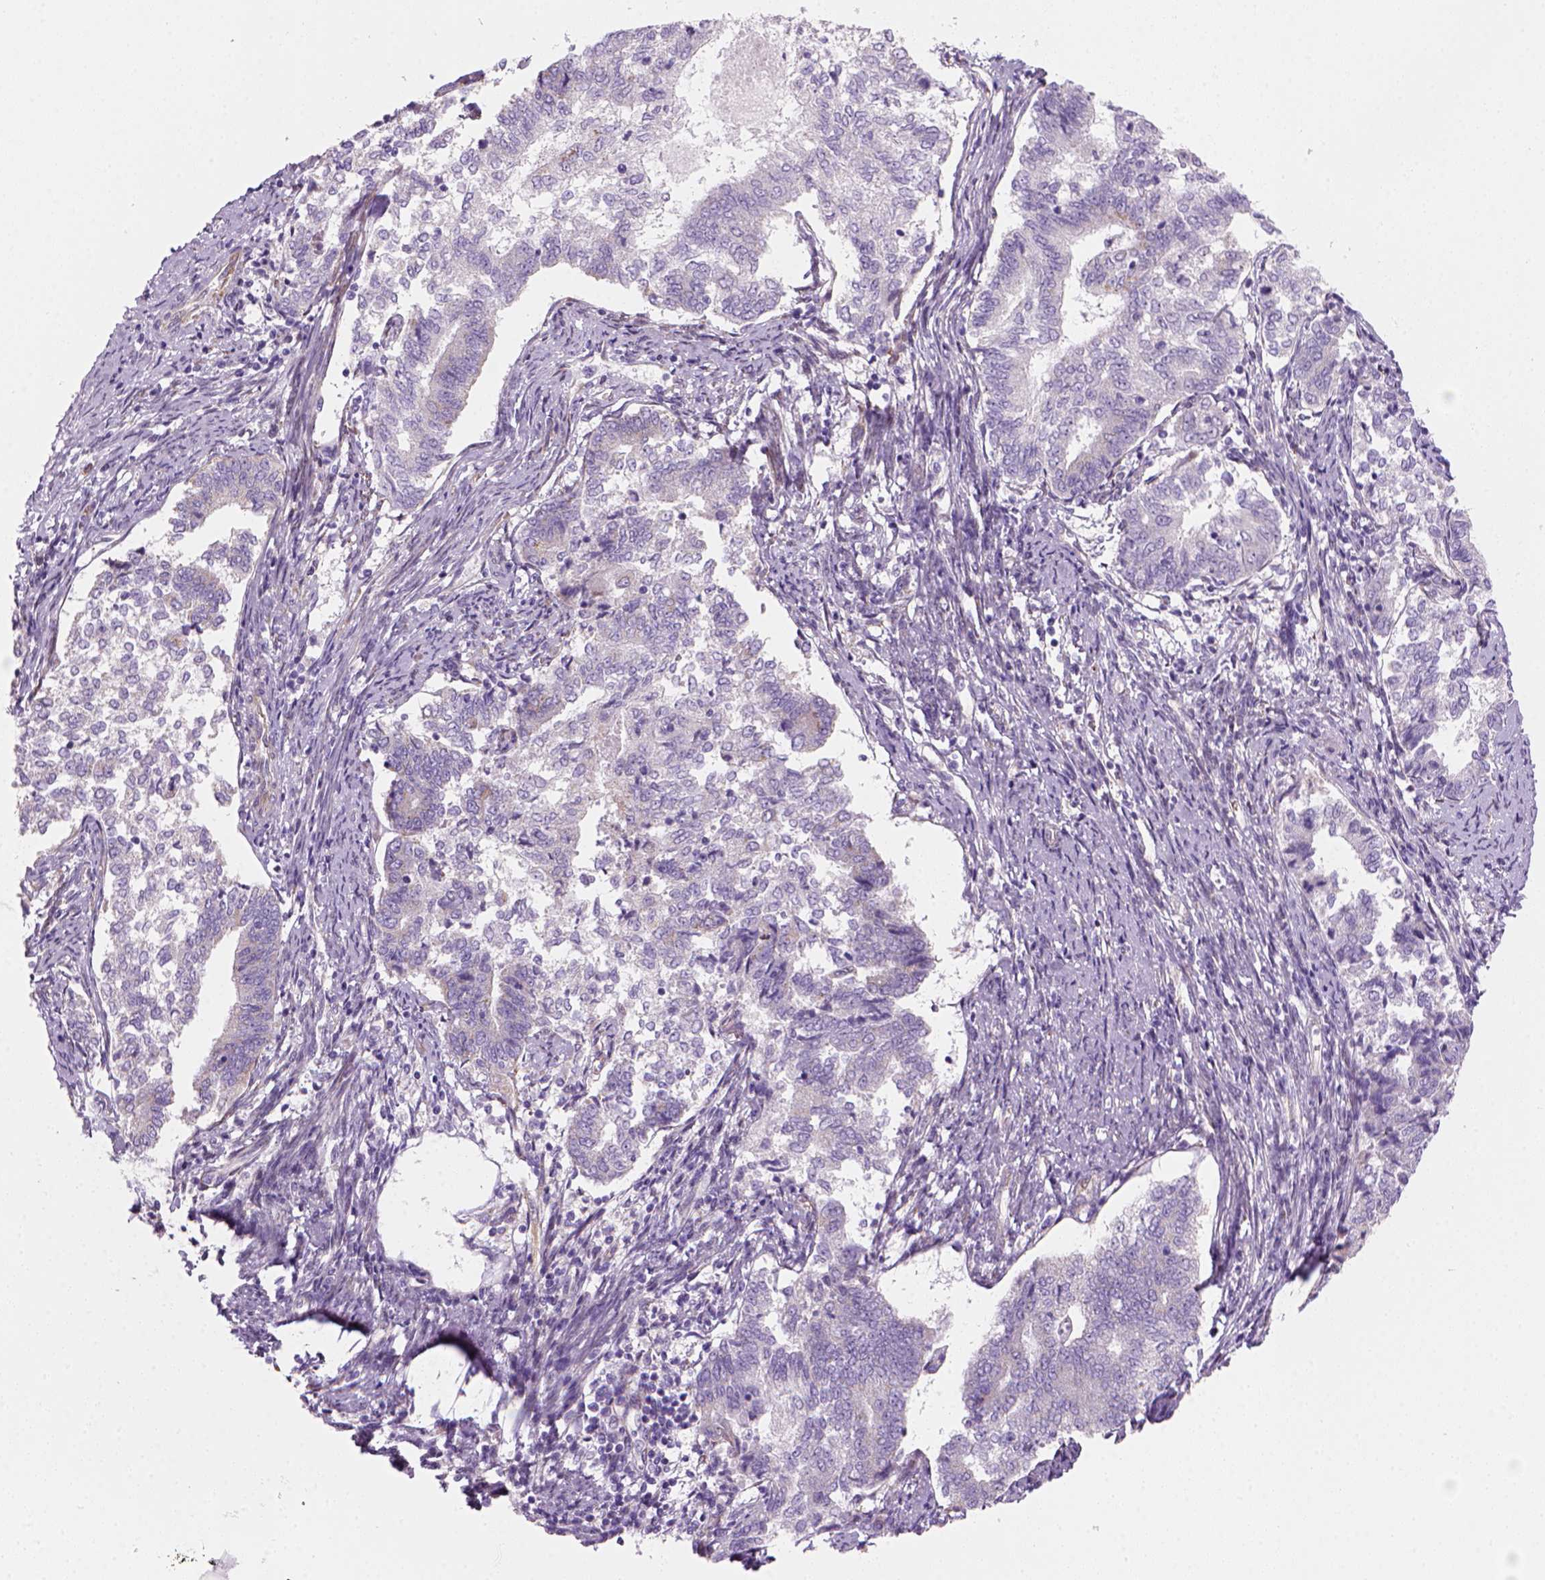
{"staining": {"intensity": "negative", "quantity": "none", "location": "none"}, "tissue": "endometrial cancer", "cell_type": "Tumor cells", "image_type": "cancer", "snomed": [{"axis": "morphology", "description": "Adenocarcinoma, NOS"}, {"axis": "topography", "description": "Endometrium"}], "caption": "Tumor cells are negative for protein expression in human endometrial cancer (adenocarcinoma).", "gene": "CES2", "patient": {"sex": "female", "age": 65}}